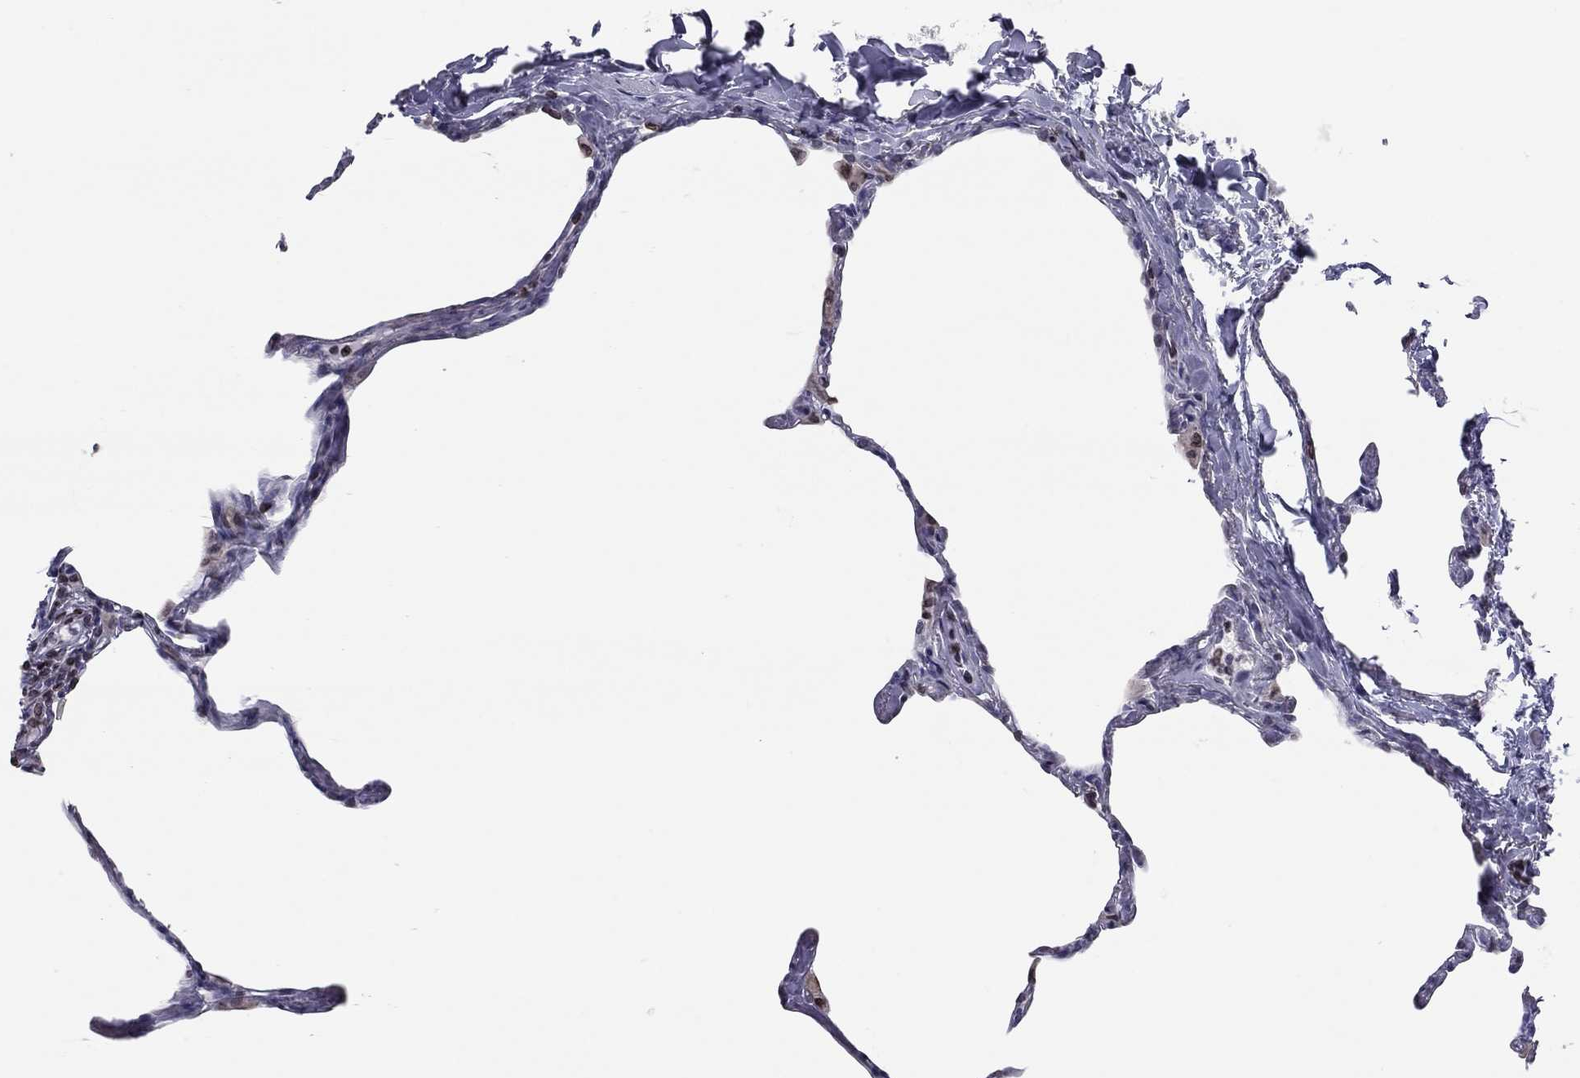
{"staining": {"intensity": "negative", "quantity": "none", "location": "none"}, "tissue": "lung", "cell_type": "Alveolar cells", "image_type": "normal", "snomed": [{"axis": "morphology", "description": "Normal tissue, NOS"}, {"axis": "topography", "description": "Lung"}], "caption": "IHC histopathology image of unremarkable lung stained for a protein (brown), which shows no expression in alveolar cells.", "gene": "ESPL1", "patient": {"sex": "male", "age": 65}}